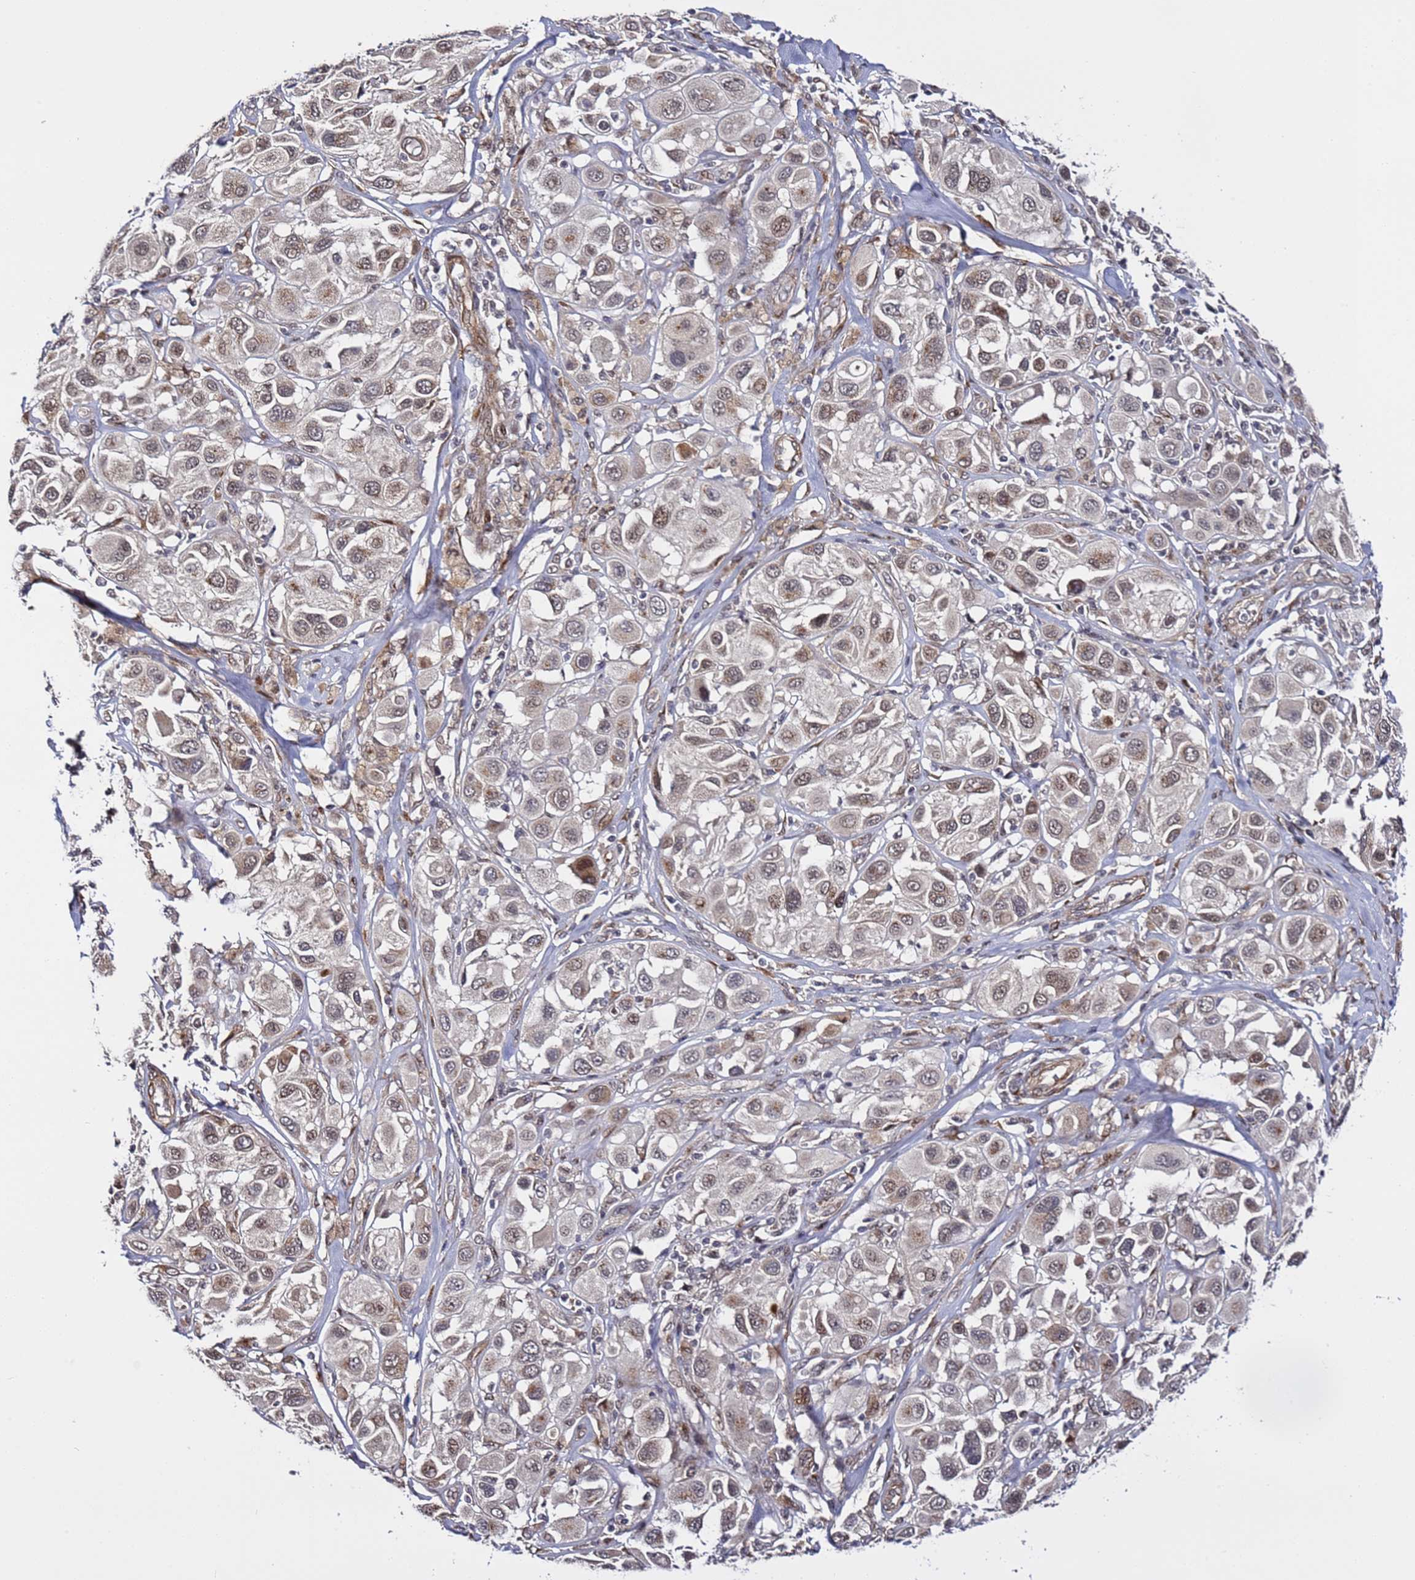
{"staining": {"intensity": "weak", "quantity": ">75%", "location": "cytoplasmic/membranous,nuclear"}, "tissue": "melanoma", "cell_type": "Tumor cells", "image_type": "cancer", "snomed": [{"axis": "morphology", "description": "Malignant melanoma, Metastatic site"}, {"axis": "topography", "description": "Skin"}], "caption": "Protein analysis of melanoma tissue demonstrates weak cytoplasmic/membranous and nuclear expression in about >75% of tumor cells.", "gene": "POLR2D", "patient": {"sex": "male", "age": 41}}